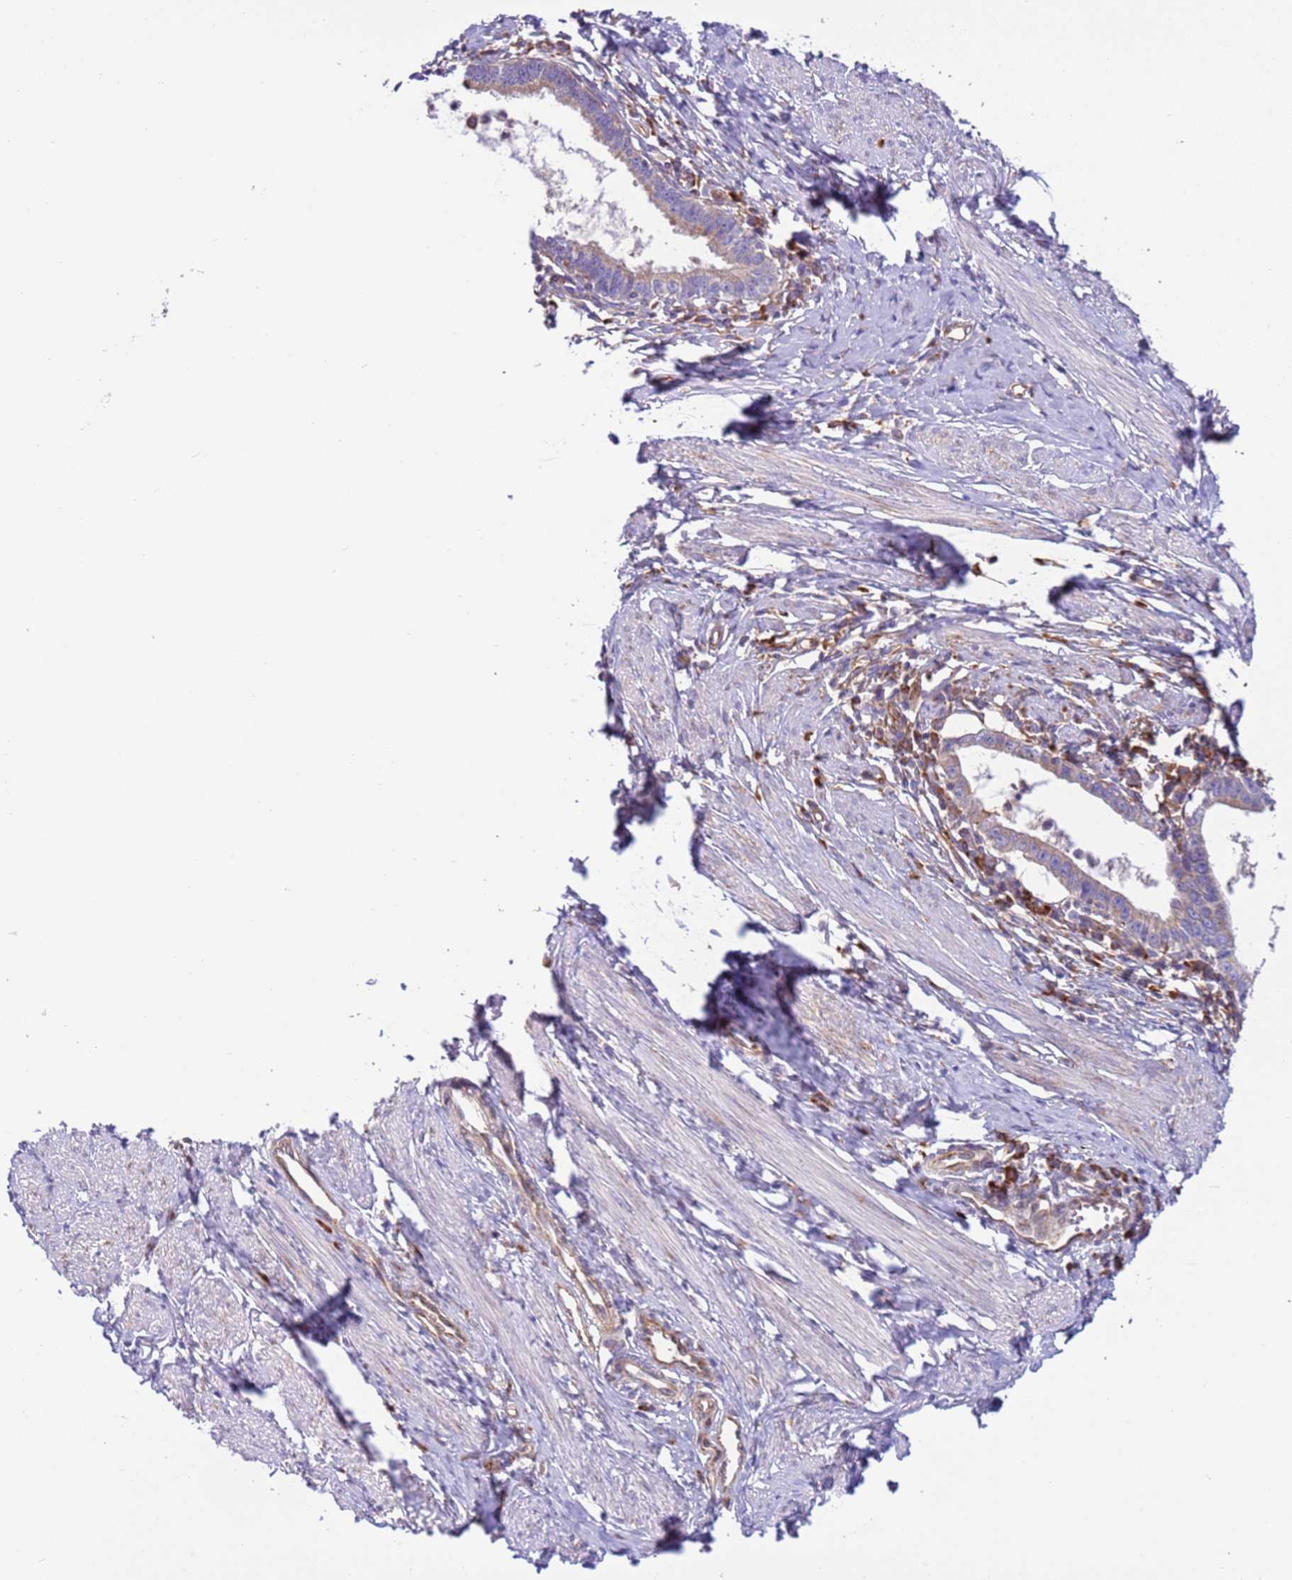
{"staining": {"intensity": "weak", "quantity": "25%-75%", "location": "cytoplasmic/membranous"}, "tissue": "cervical cancer", "cell_type": "Tumor cells", "image_type": "cancer", "snomed": [{"axis": "morphology", "description": "Adenocarcinoma, NOS"}, {"axis": "topography", "description": "Cervix"}], "caption": "Immunohistochemical staining of cervical cancer reveals low levels of weak cytoplasmic/membranous protein staining in about 25%-75% of tumor cells.", "gene": "VARS1", "patient": {"sex": "female", "age": 36}}